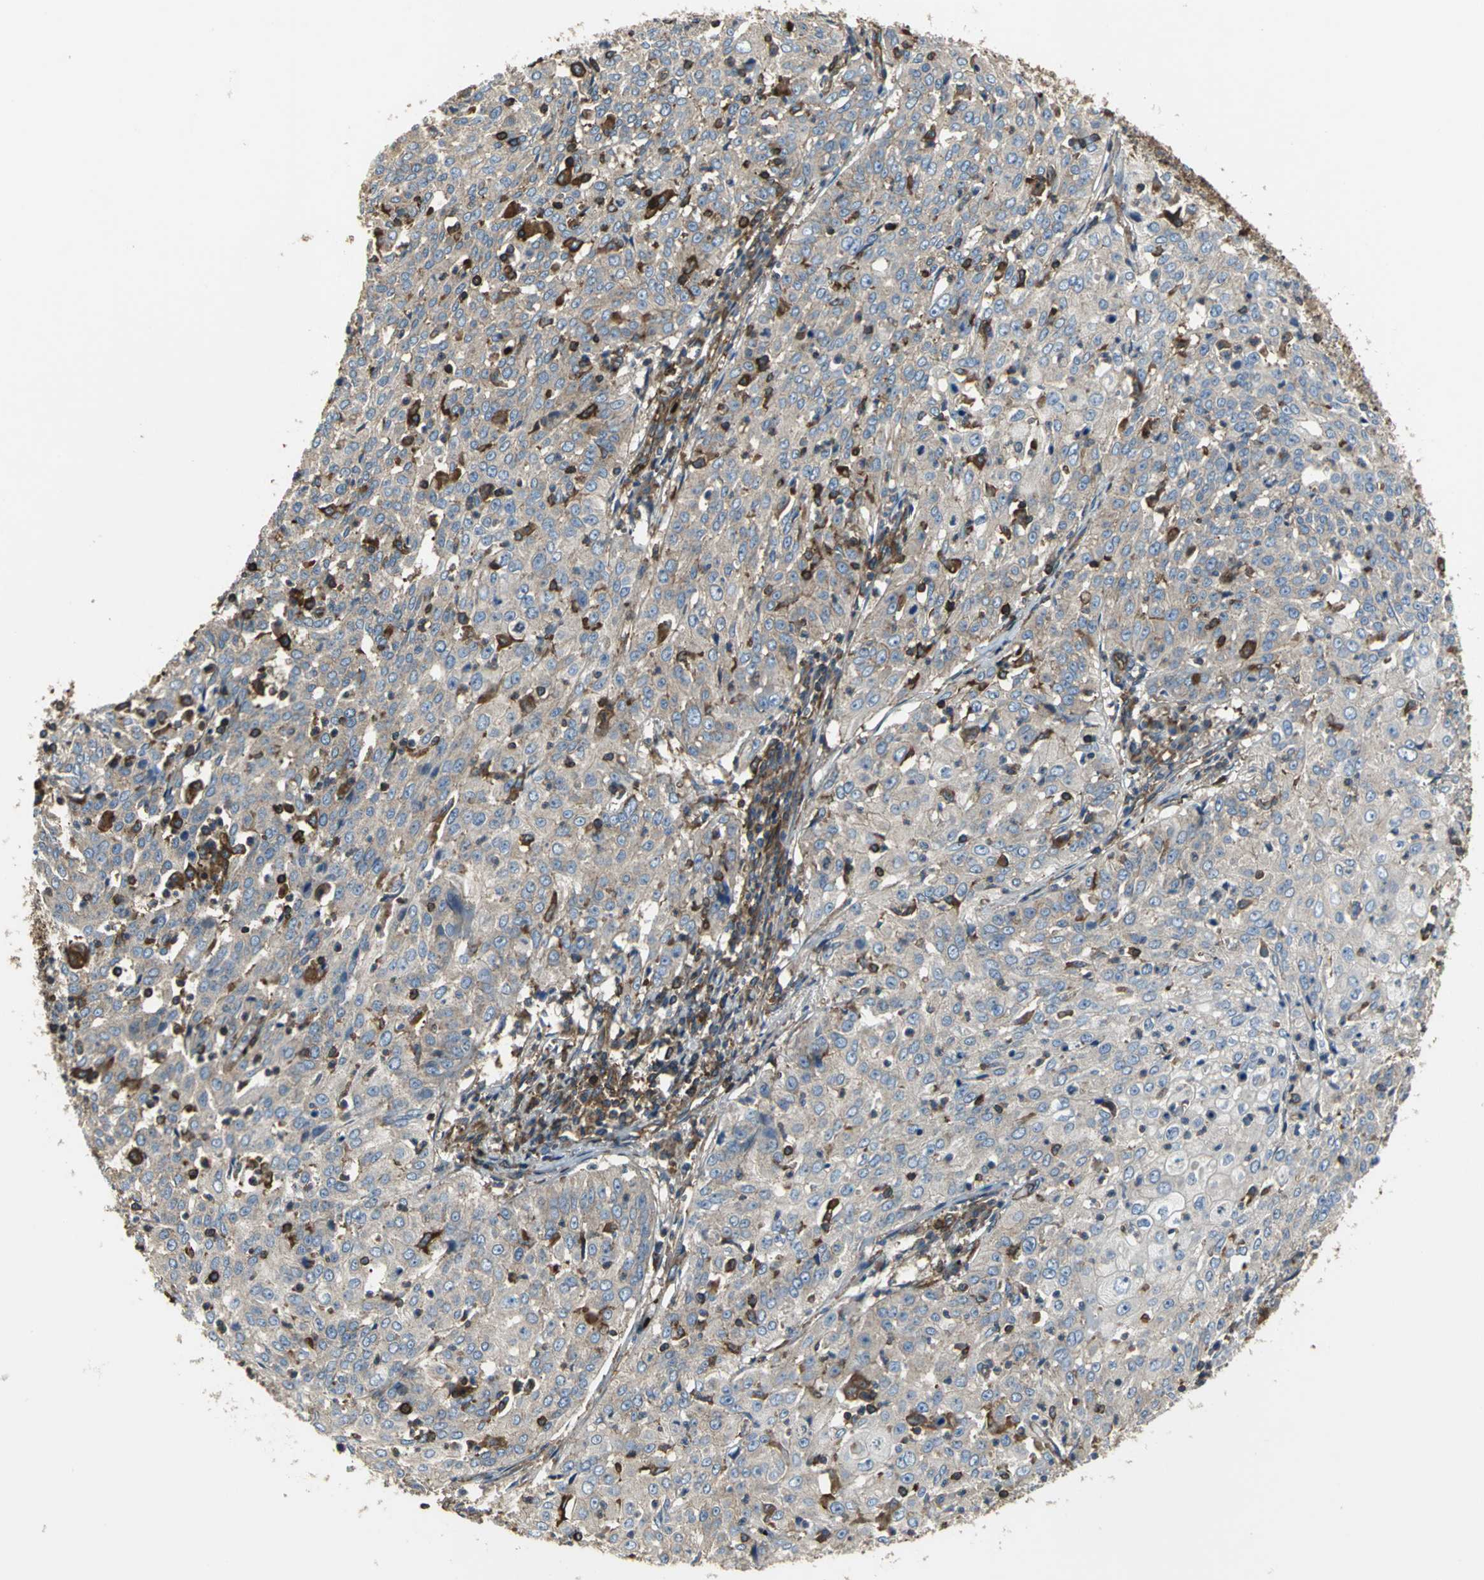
{"staining": {"intensity": "weak", "quantity": "25%-75%", "location": "cytoplasmic/membranous"}, "tissue": "cervical cancer", "cell_type": "Tumor cells", "image_type": "cancer", "snomed": [{"axis": "morphology", "description": "Squamous cell carcinoma, NOS"}, {"axis": "topography", "description": "Cervix"}], "caption": "Approximately 25%-75% of tumor cells in cervical squamous cell carcinoma display weak cytoplasmic/membranous protein positivity as visualized by brown immunohistochemical staining.", "gene": "TLN1", "patient": {"sex": "female", "age": 39}}